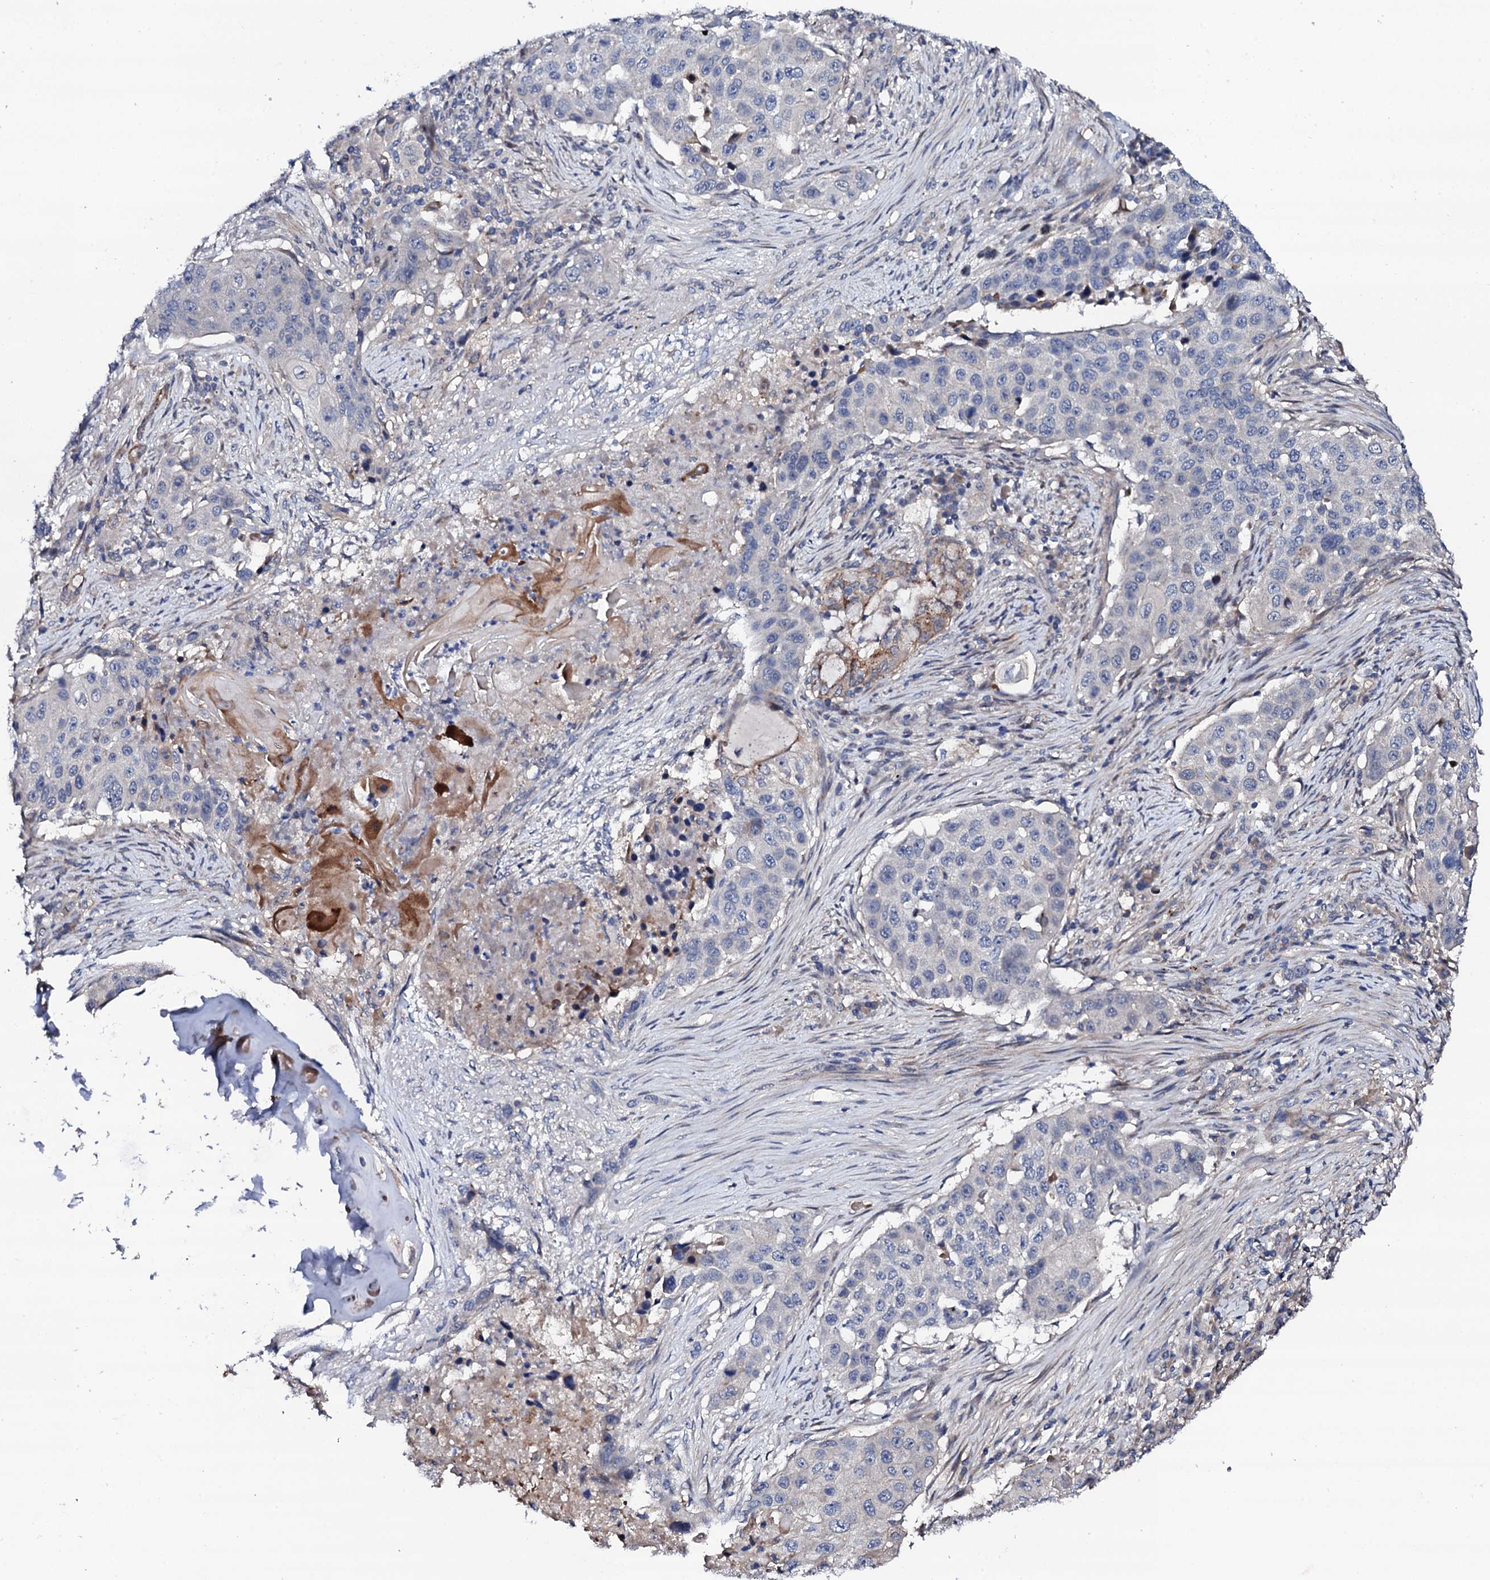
{"staining": {"intensity": "negative", "quantity": "none", "location": "none"}, "tissue": "lung cancer", "cell_type": "Tumor cells", "image_type": "cancer", "snomed": [{"axis": "morphology", "description": "Squamous cell carcinoma, NOS"}, {"axis": "topography", "description": "Lung"}], "caption": "The histopathology image demonstrates no staining of tumor cells in lung squamous cell carcinoma.", "gene": "CIAO2A", "patient": {"sex": "female", "age": 63}}